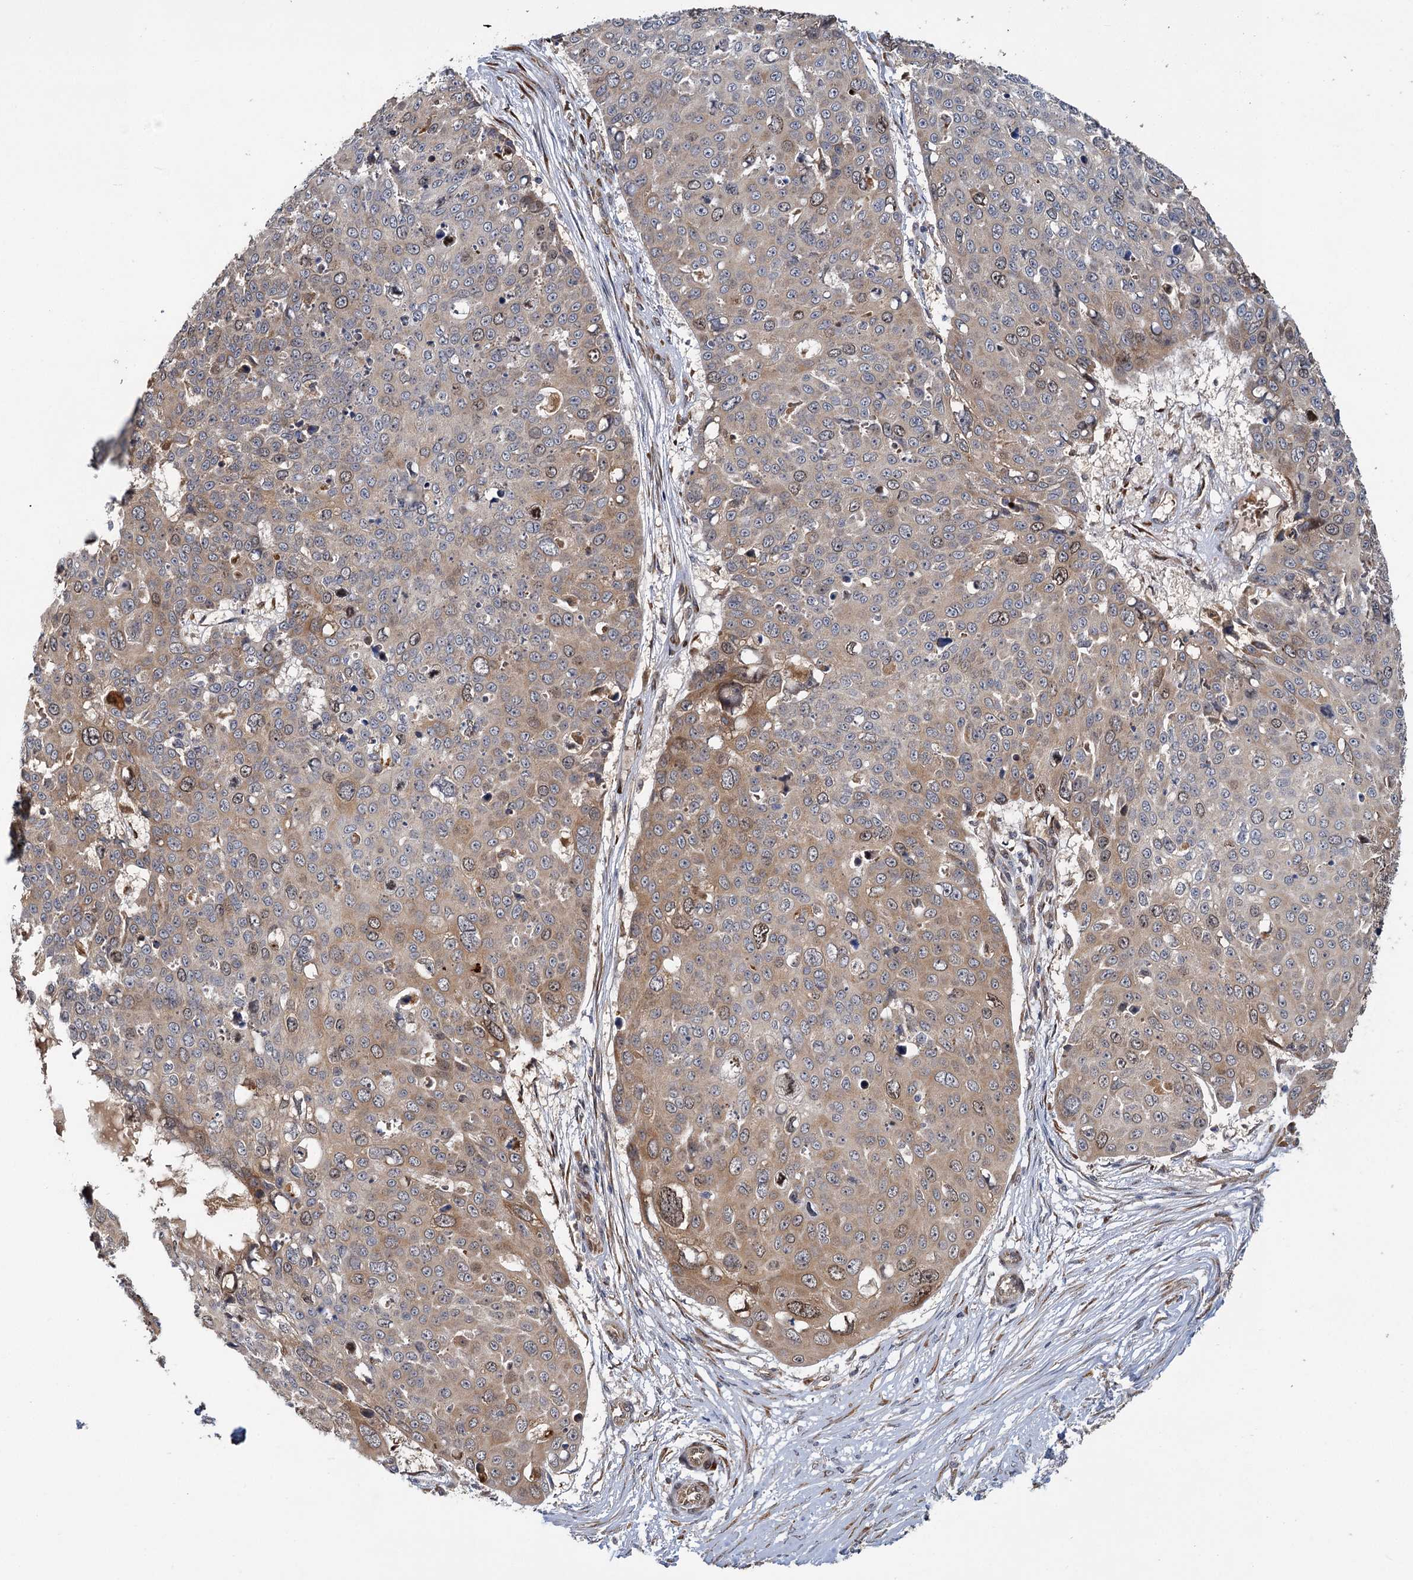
{"staining": {"intensity": "weak", "quantity": "25%-75%", "location": "cytoplasmic/membranous"}, "tissue": "skin cancer", "cell_type": "Tumor cells", "image_type": "cancer", "snomed": [{"axis": "morphology", "description": "Squamous cell carcinoma, NOS"}, {"axis": "topography", "description": "Skin"}], "caption": "A histopathology image of human skin cancer stained for a protein reveals weak cytoplasmic/membranous brown staining in tumor cells. Immunohistochemistry (ihc) stains the protein in brown and the nuclei are stained blue.", "gene": "APBA2", "patient": {"sex": "male", "age": 71}}